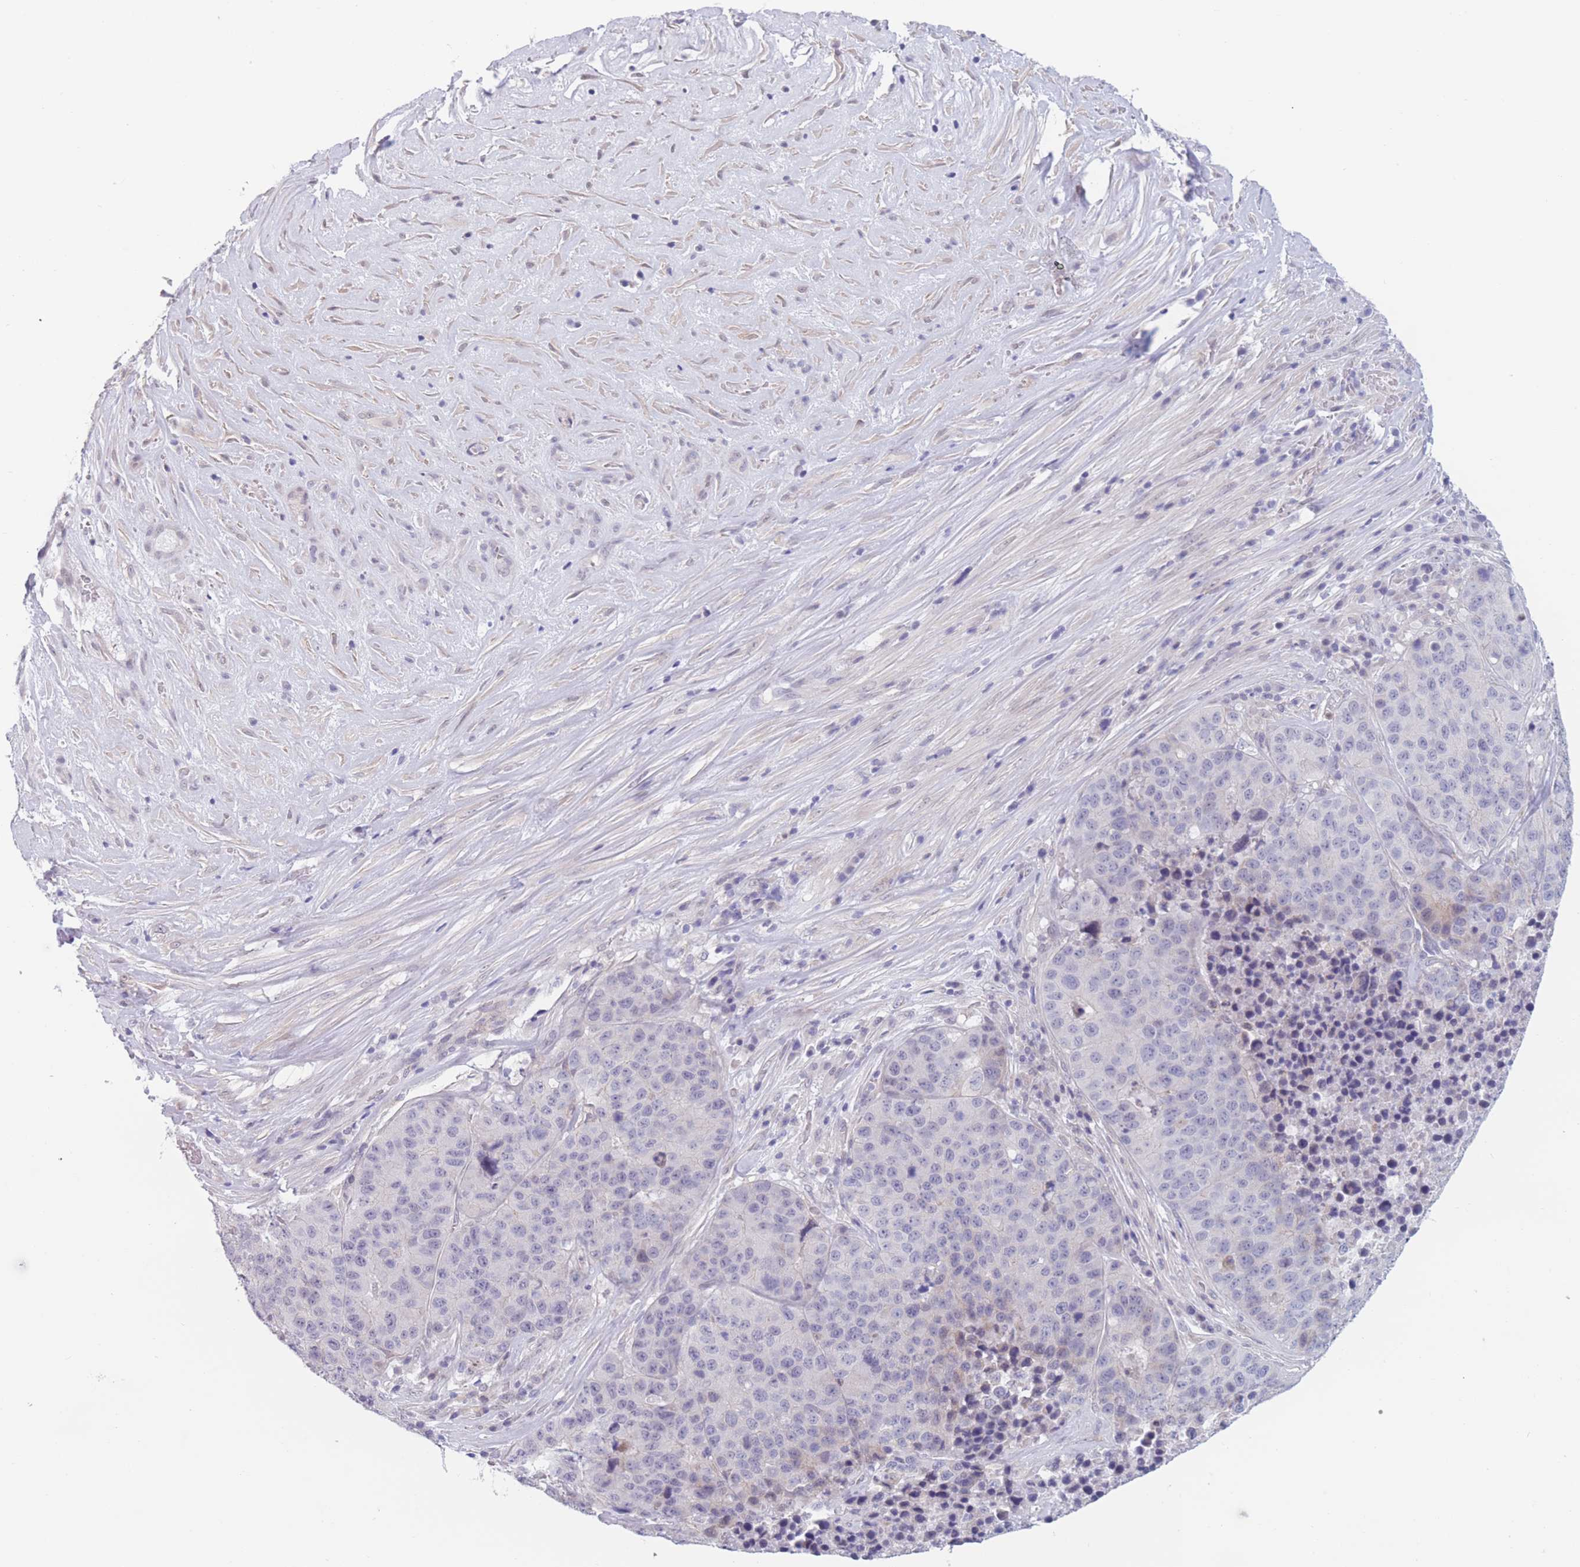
{"staining": {"intensity": "negative", "quantity": "none", "location": "none"}, "tissue": "stomach cancer", "cell_type": "Tumor cells", "image_type": "cancer", "snomed": [{"axis": "morphology", "description": "Adenocarcinoma, NOS"}, {"axis": "topography", "description": "Stomach"}], "caption": "Immunohistochemistry of adenocarcinoma (stomach) exhibits no positivity in tumor cells. (DAB (3,3'-diaminobenzidine) immunohistochemistry (IHC) with hematoxylin counter stain).", "gene": "PODXL", "patient": {"sex": "male", "age": 71}}